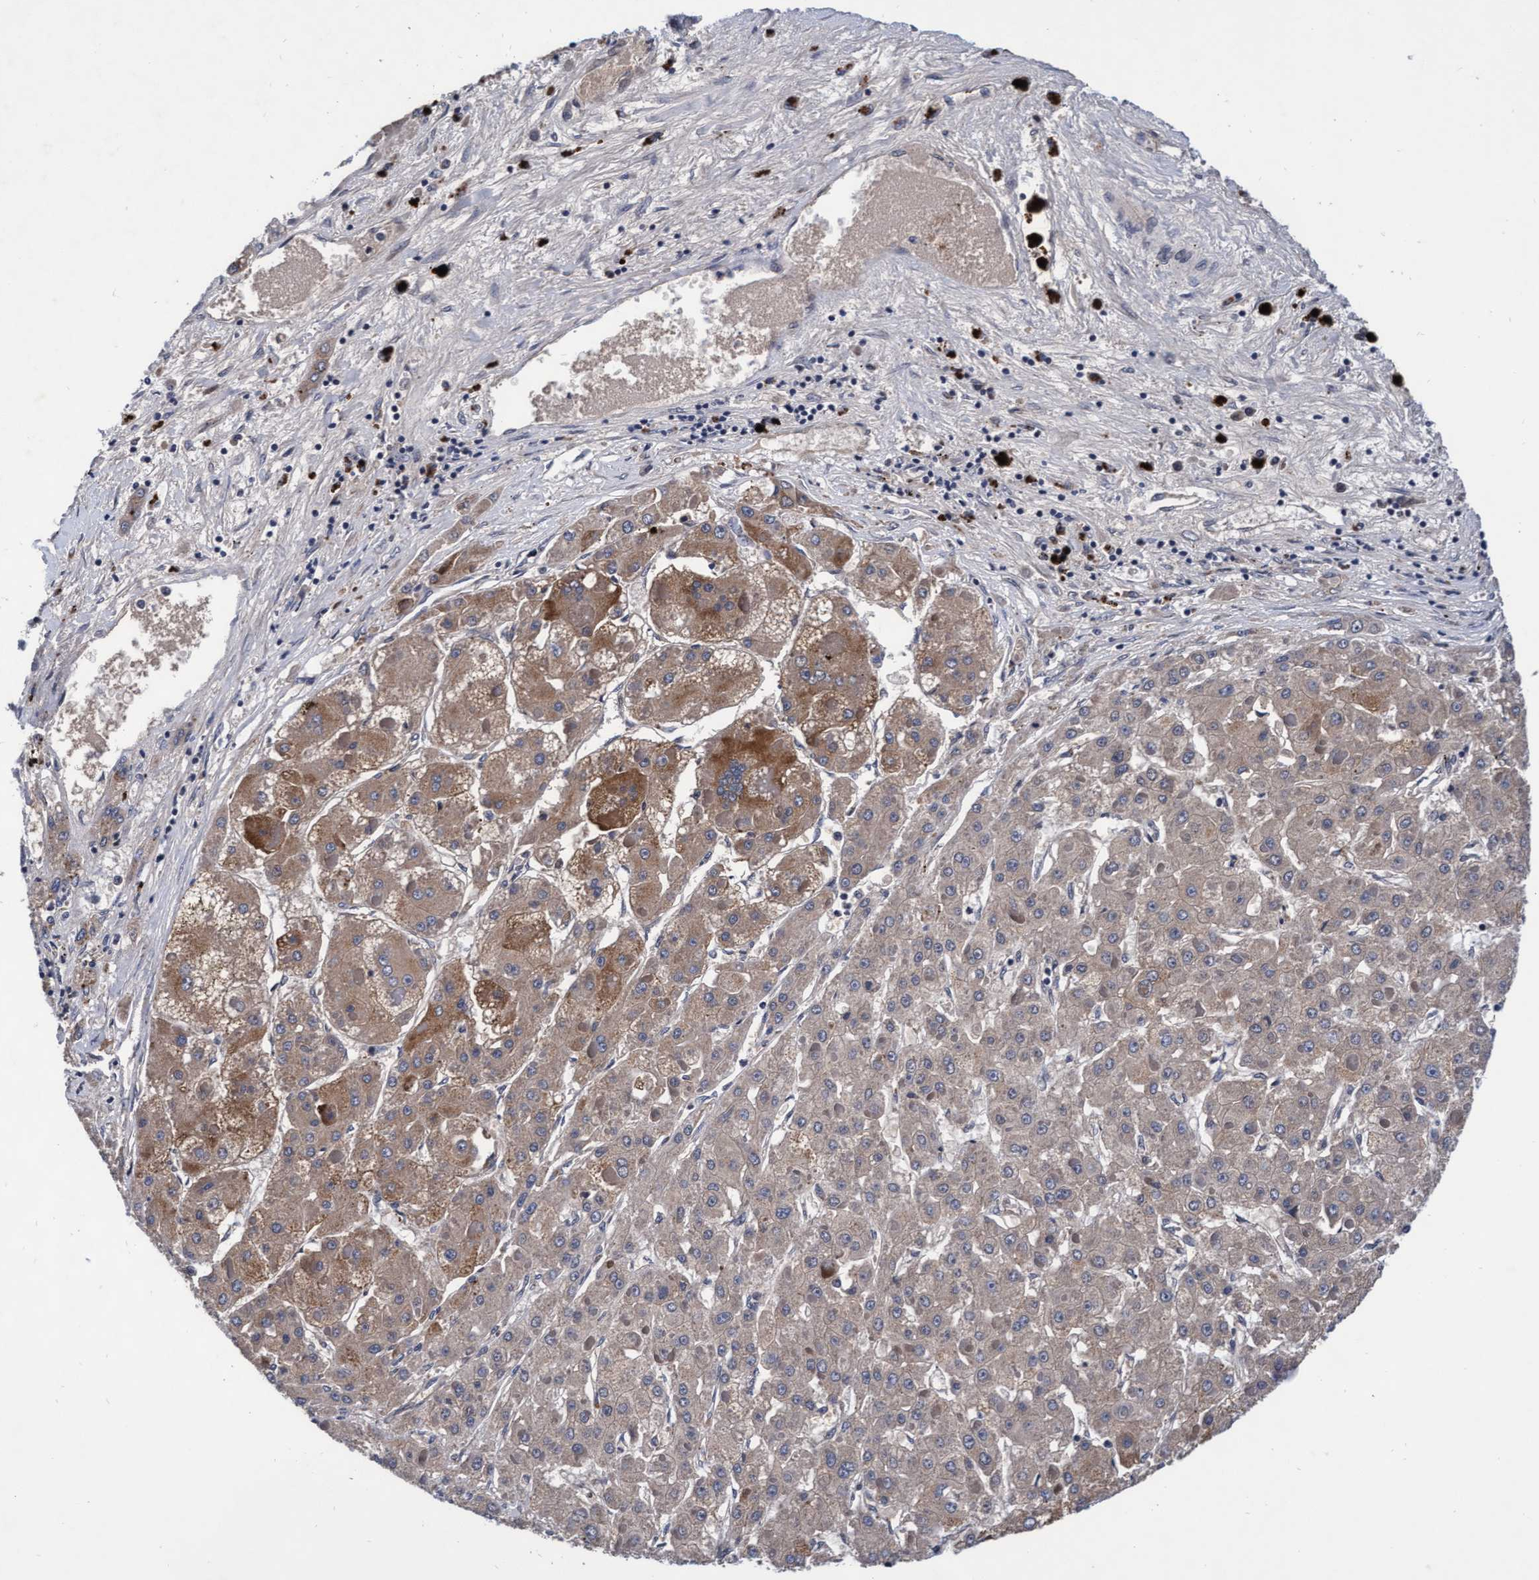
{"staining": {"intensity": "moderate", "quantity": ">75%", "location": "cytoplasmic/membranous"}, "tissue": "liver cancer", "cell_type": "Tumor cells", "image_type": "cancer", "snomed": [{"axis": "morphology", "description": "Carcinoma, Hepatocellular, NOS"}, {"axis": "topography", "description": "Liver"}], "caption": "About >75% of tumor cells in human liver cancer show moderate cytoplasmic/membranous protein expression as visualized by brown immunohistochemical staining.", "gene": "EFCAB13", "patient": {"sex": "female", "age": 73}}